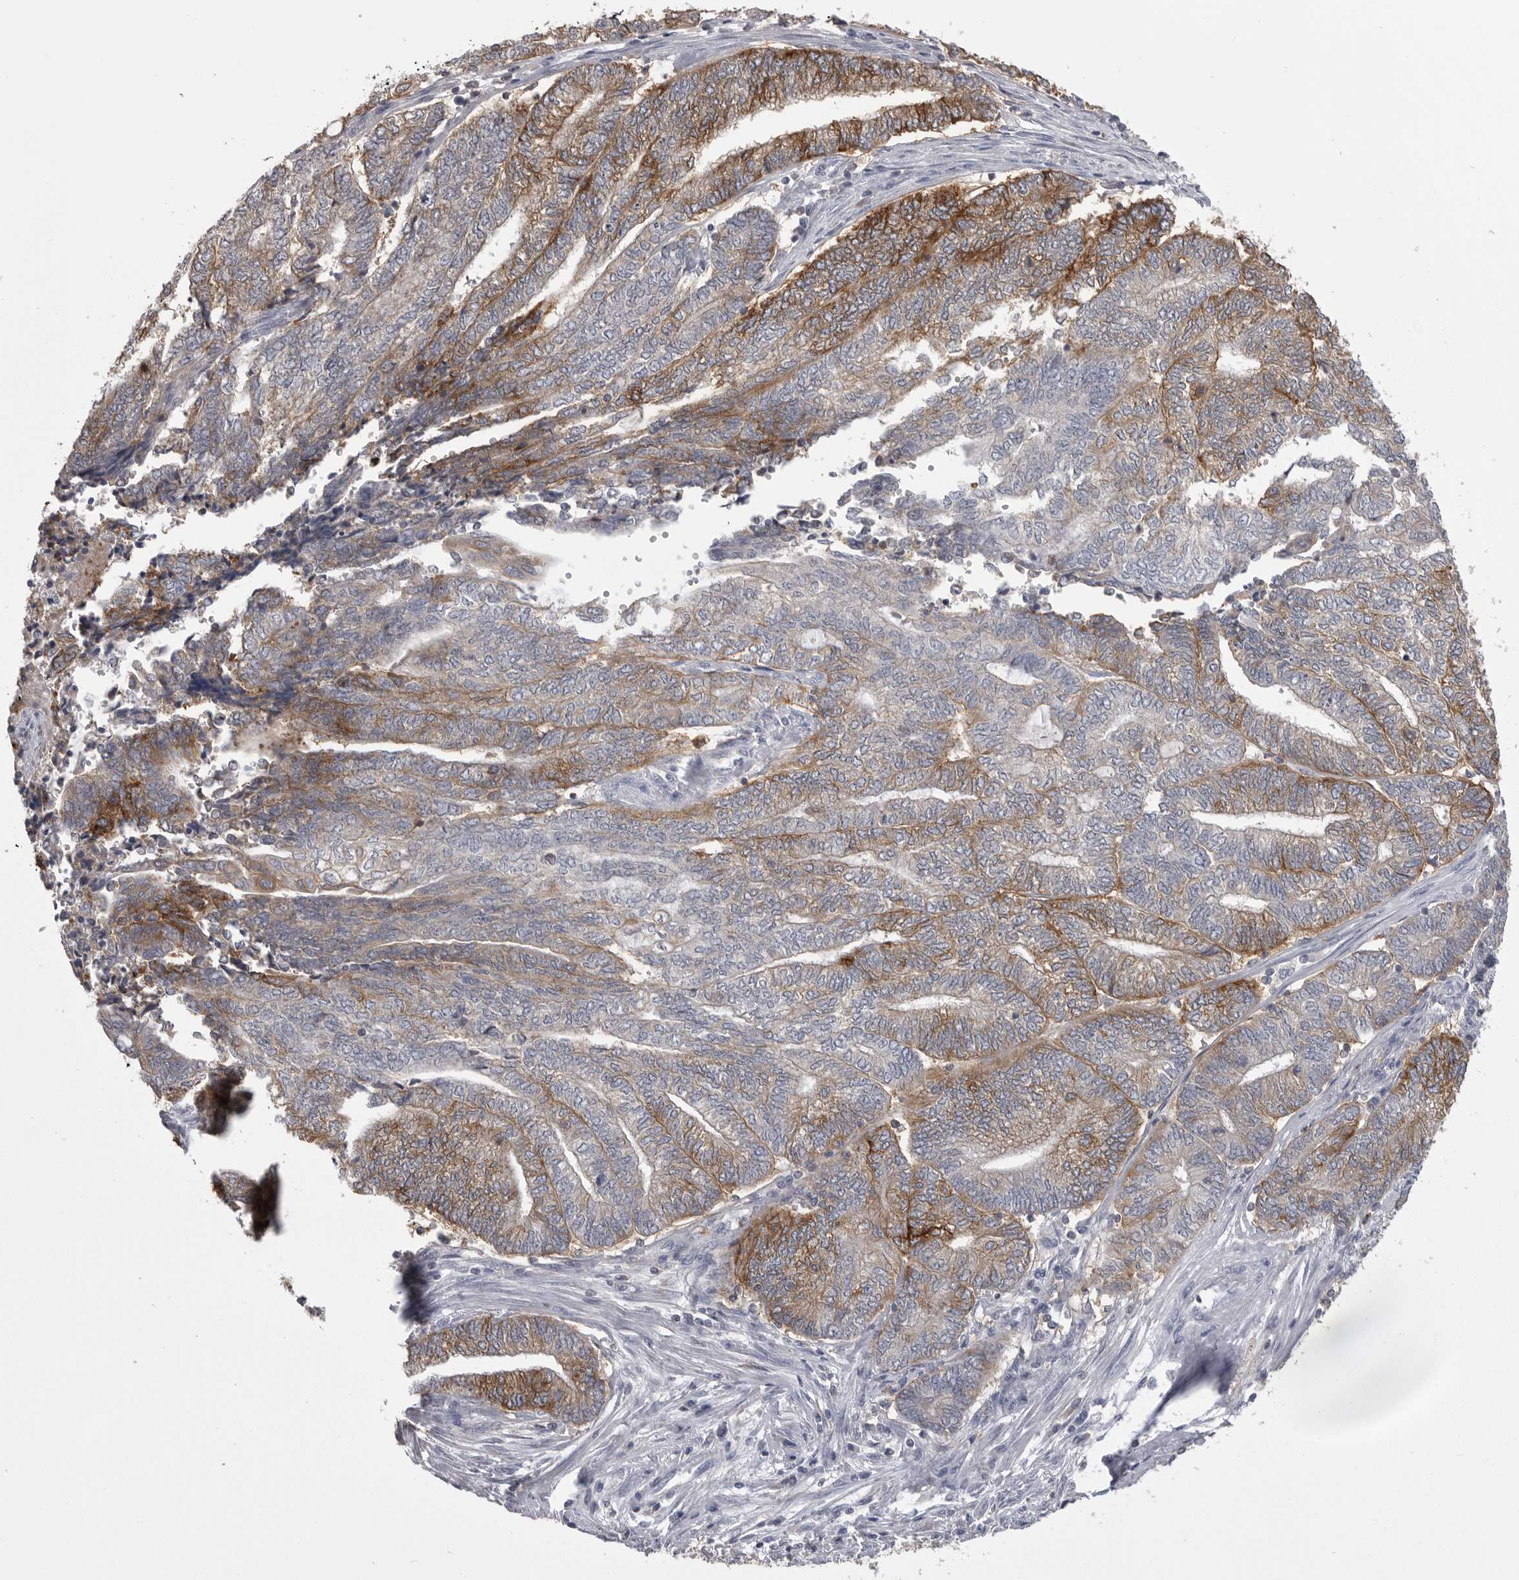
{"staining": {"intensity": "moderate", "quantity": "25%-75%", "location": "cytoplasmic/membranous"}, "tissue": "endometrial cancer", "cell_type": "Tumor cells", "image_type": "cancer", "snomed": [{"axis": "morphology", "description": "Adenocarcinoma, NOS"}, {"axis": "topography", "description": "Uterus"}, {"axis": "topography", "description": "Endometrium"}], "caption": "Immunohistochemical staining of endometrial cancer (adenocarcinoma) shows medium levels of moderate cytoplasmic/membranous protein positivity in about 25%-75% of tumor cells.", "gene": "CMTM6", "patient": {"sex": "female", "age": 70}}